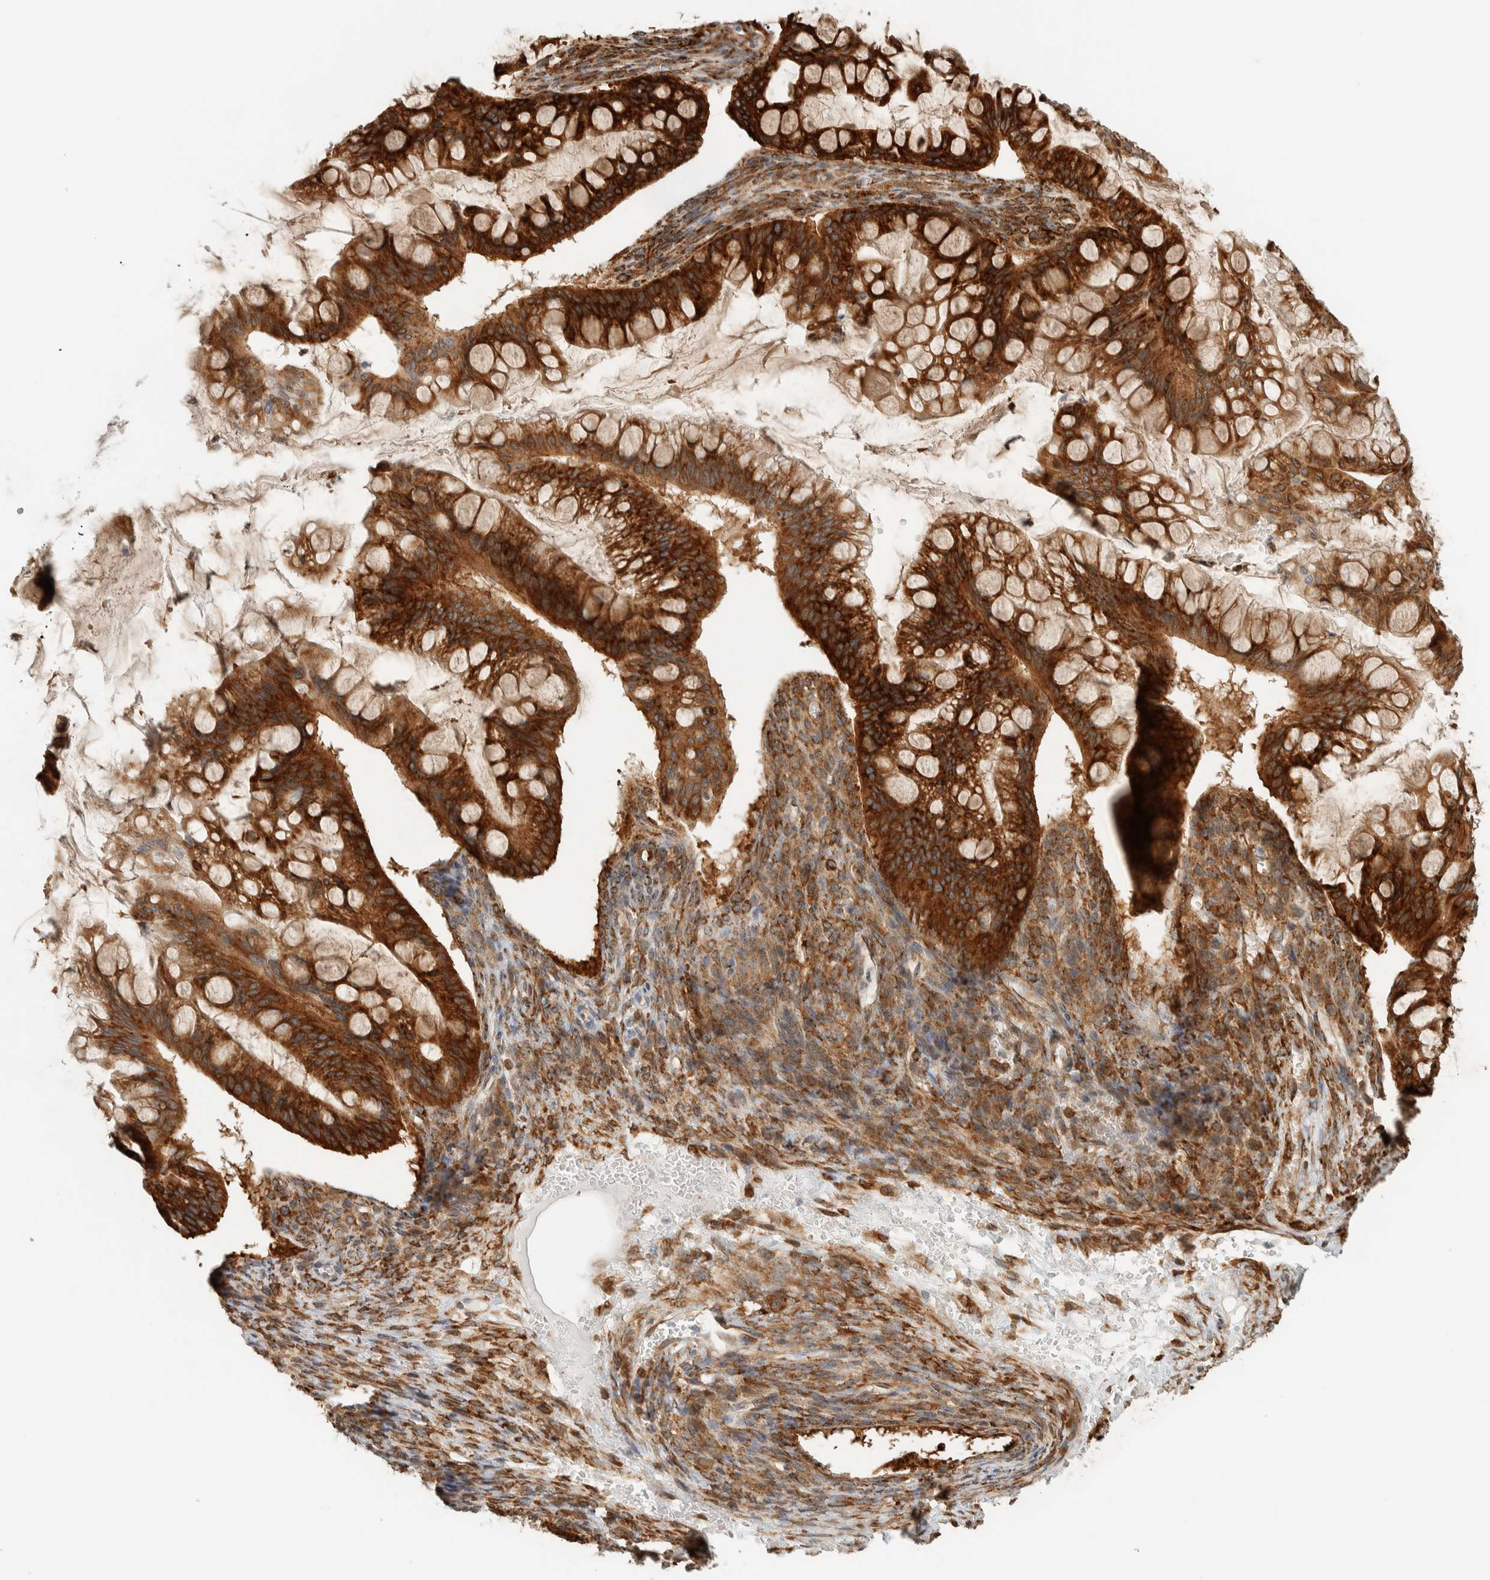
{"staining": {"intensity": "strong", "quantity": ">75%", "location": "cytoplasmic/membranous"}, "tissue": "ovarian cancer", "cell_type": "Tumor cells", "image_type": "cancer", "snomed": [{"axis": "morphology", "description": "Cystadenocarcinoma, mucinous, NOS"}, {"axis": "topography", "description": "Ovary"}], "caption": "Immunohistochemistry (IHC) image of ovarian cancer (mucinous cystadenocarcinoma) stained for a protein (brown), which demonstrates high levels of strong cytoplasmic/membranous positivity in approximately >75% of tumor cells.", "gene": "LLGL2", "patient": {"sex": "female", "age": 73}}